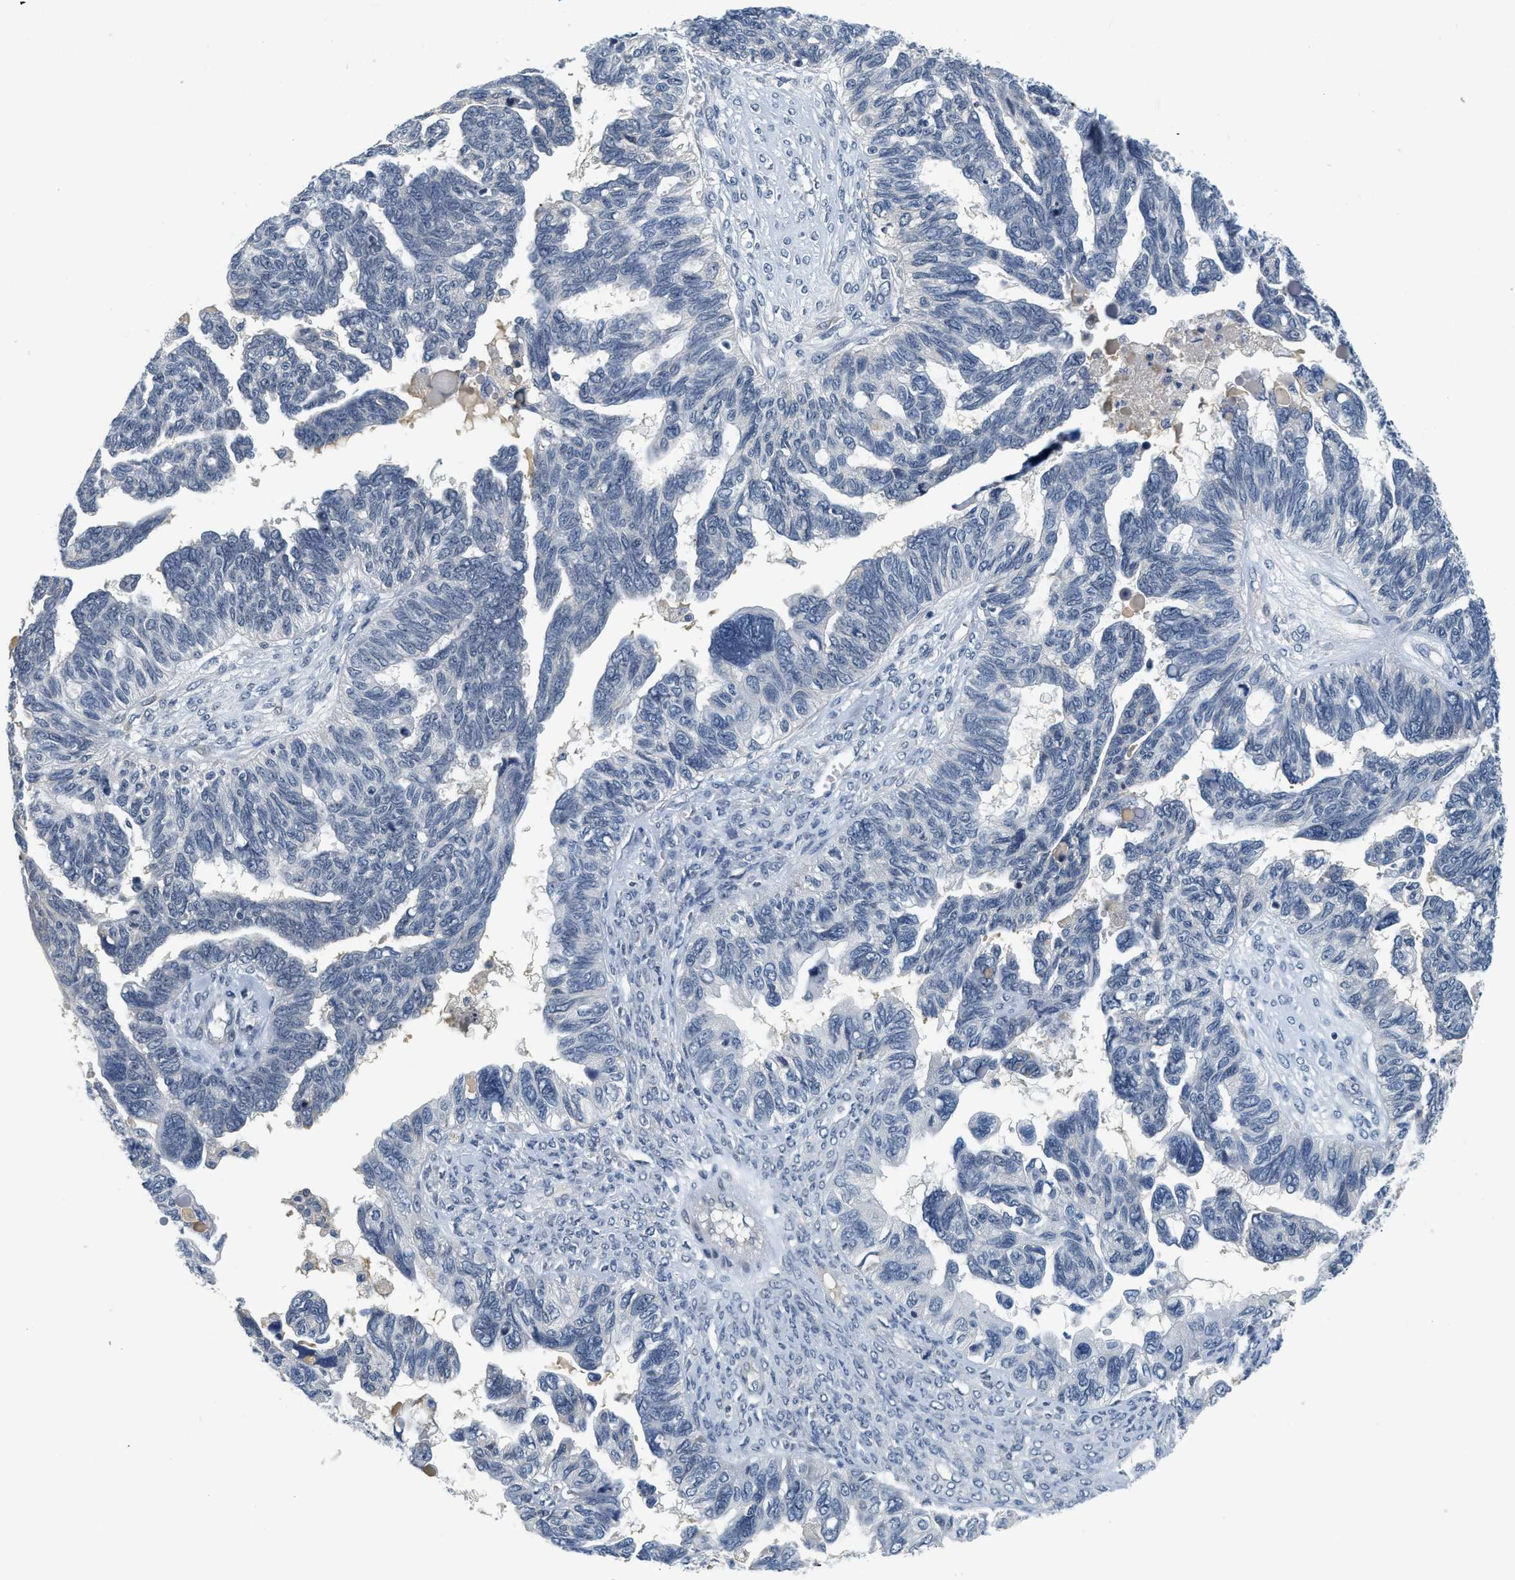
{"staining": {"intensity": "negative", "quantity": "none", "location": "none"}, "tissue": "ovarian cancer", "cell_type": "Tumor cells", "image_type": "cancer", "snomed": [{"axis": "morphology", "description": "Cystadenocarcinoma, serous, NOS"}, {"axis": "topography", "description": "Ovary"}], "caption": "High power microscopy photomicrograph of an immunohistochemistry micrograph of ovarian serous cystadenocarcinoma, revealing no significant positivity in tumor cells. Brightfield microscopy of immunohistochemistry (IHC) stained with DAB (brown) and hematoxylin (blue), captured at high magnification.", "gene": "MZF1", "patient": {"sex": "female", "age": 79}}